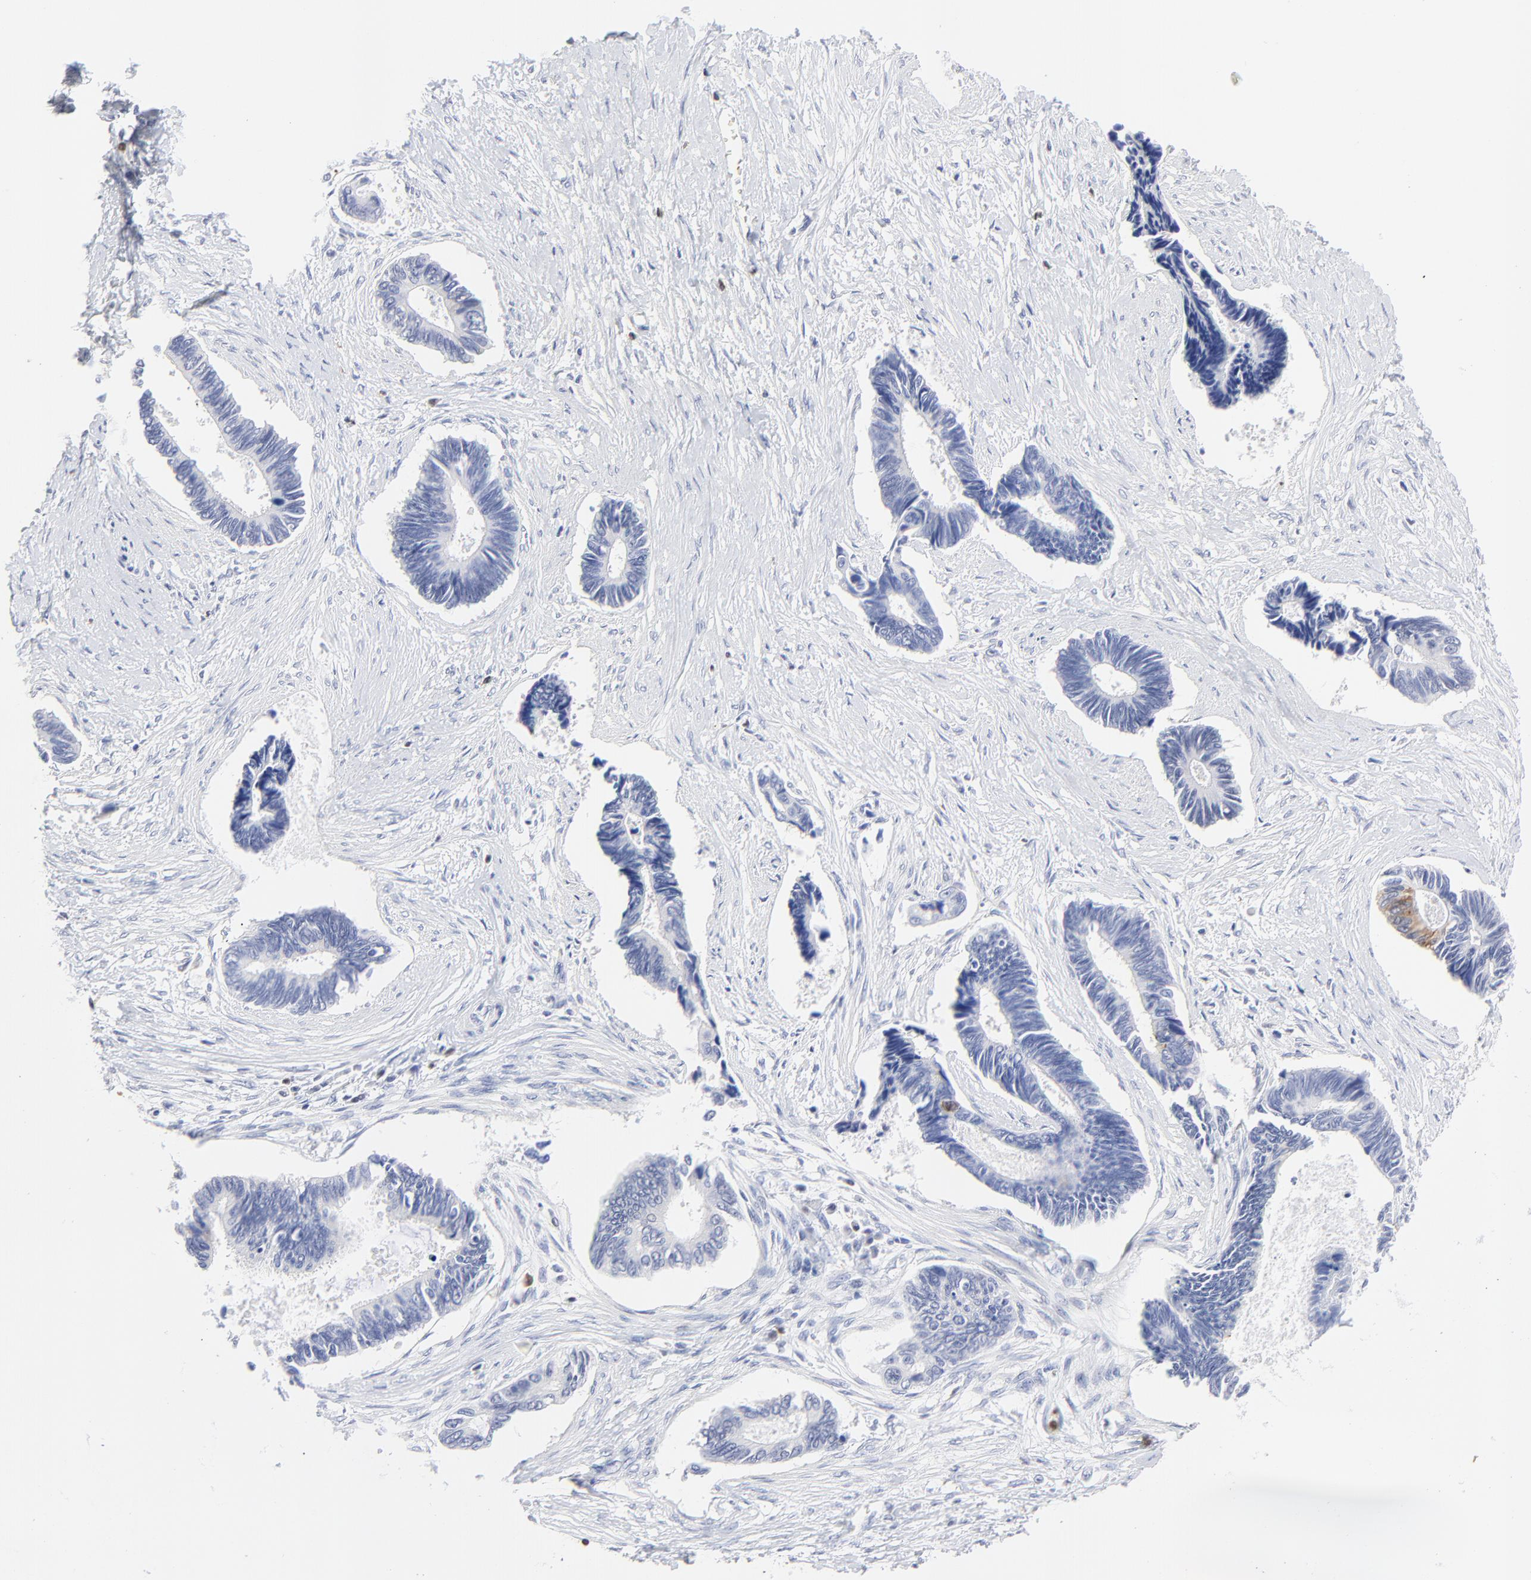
{"staining": {"intensity": "weak", "quantity": "<25%", "location": "cytoplasmic/membranous"}, "tissue": "pancreatic cancer", "cell_type": "Tumor cells", "image_type": "cancer", "snomed": [{"axis": "morphology", "description": "Adenocarcinoma, NOS"}, {"axis": "topography", "description": "Pancreas"}], "caption": "Image shows no protein expression in tumor cells of pancreatic cancer tissue.", "gene": "ZAP70", "patient": {"sex": "female", "age": 70}}